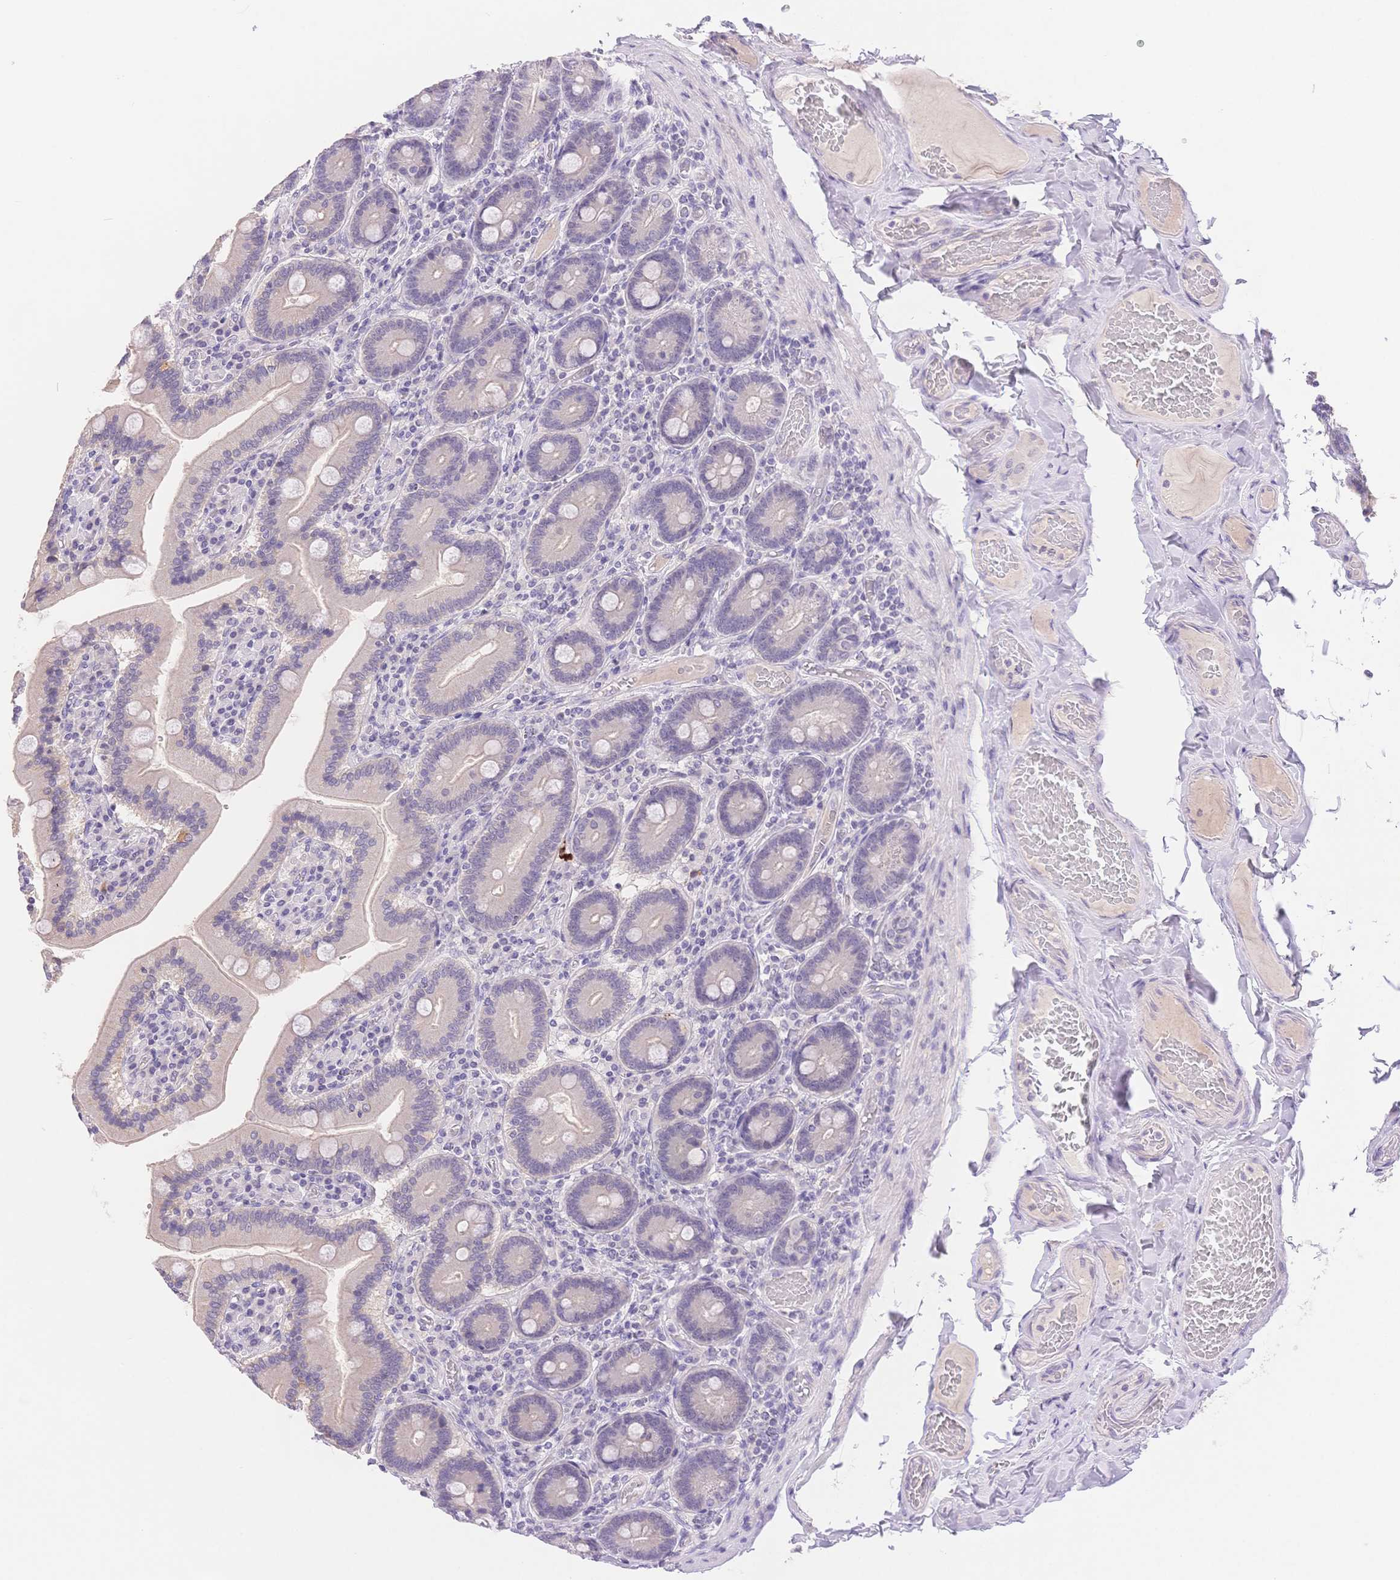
{"staining": {"intensity": "negative", "quantity": "none", "location": "none"}, "tissue": "duodenum", "cell_type": "Glandular cells", "image_type": "normal", "snomed": [{"axis": "morphology", "description": "Normal tissue, NOS"}, {"axis": "topography", "description": "Duodenum"}], "caption": "The immunohistochemistry micrograph has no significant positivity in glandular cells of duodenum. The staining was performed using DAB to visualize the protein expression in brown, while the nuclei were stained in blue with hematoxylin (Magnification: 20x).", "gene": "MYOM1", "patient": {"sex": "female", "age": 62}}